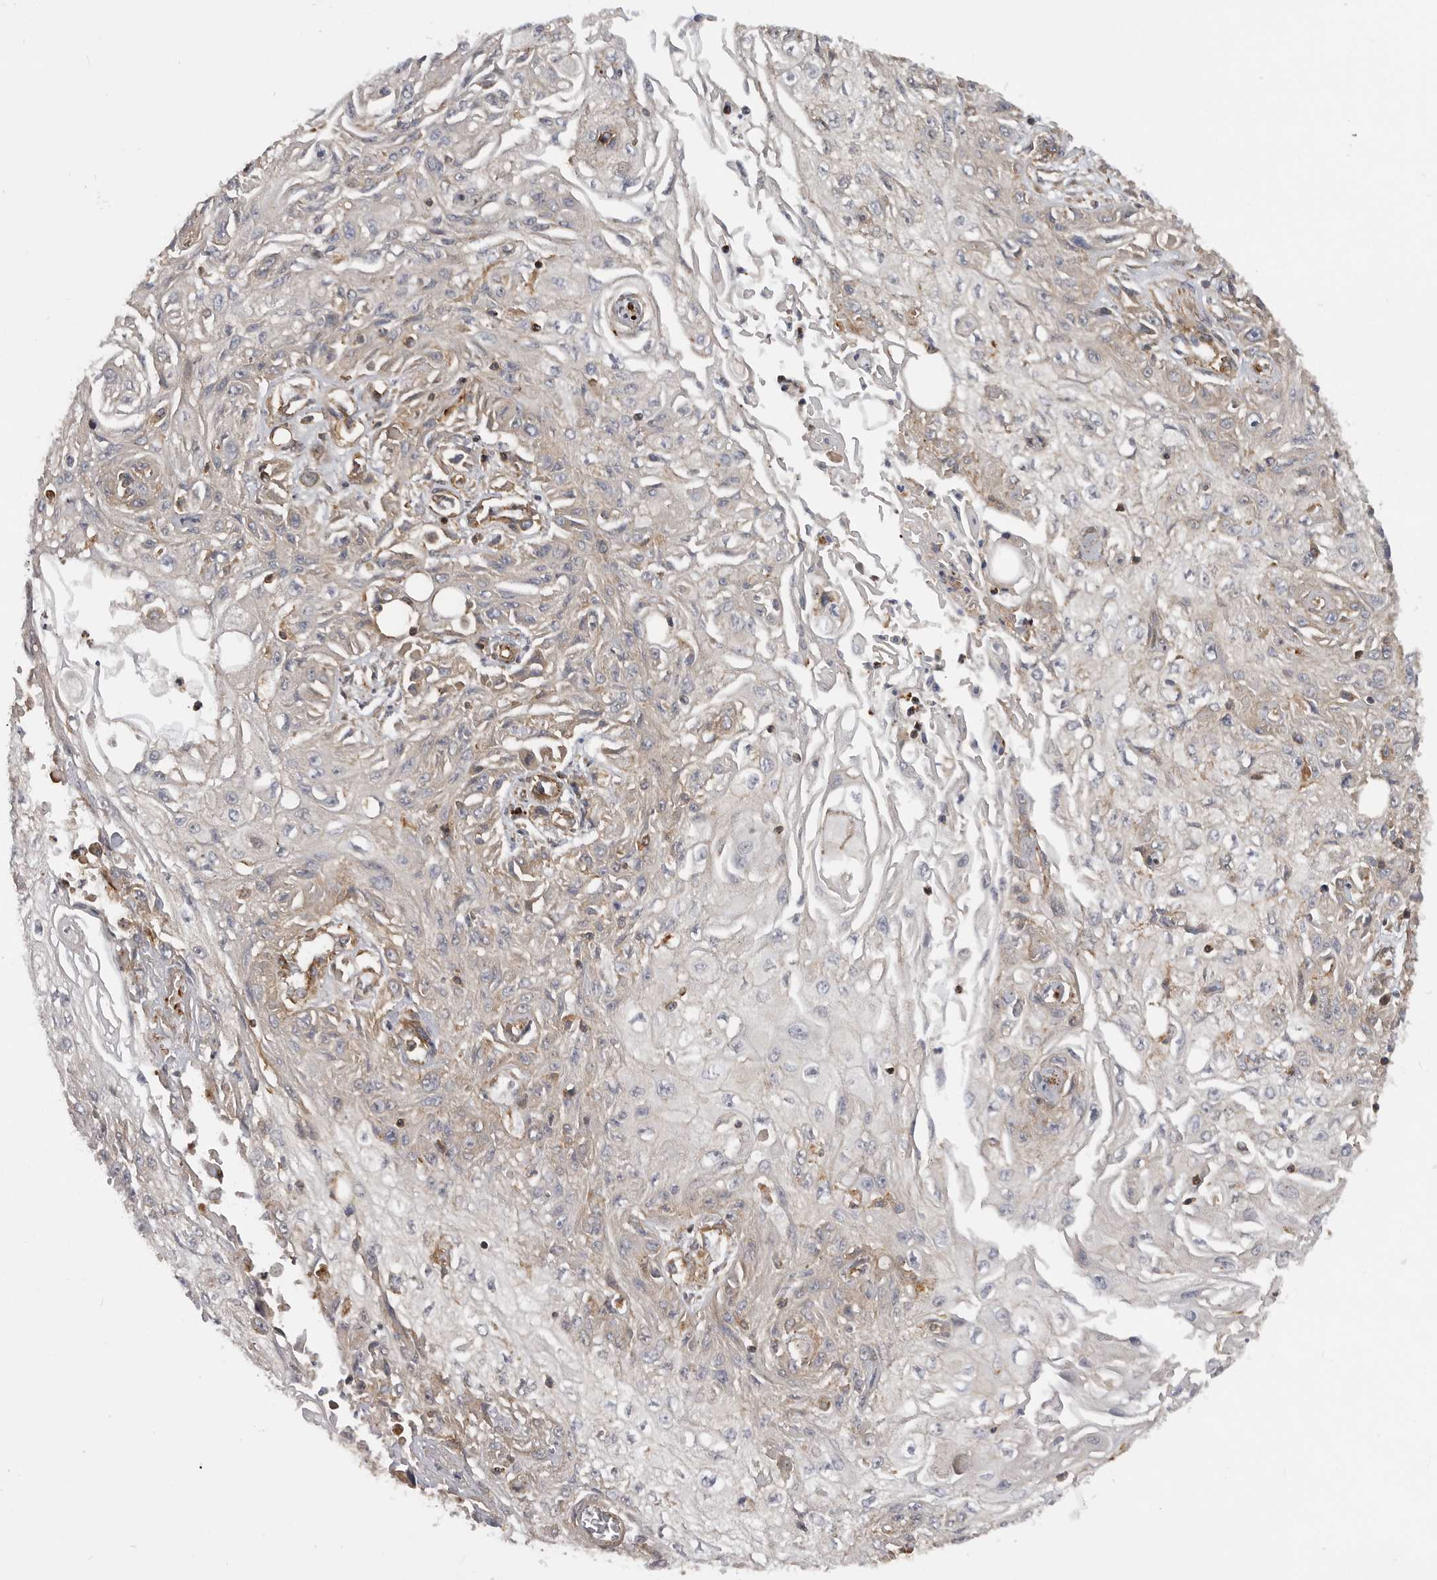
{"staining": {"intensity": "negative", "quantity": "none", "location": "none"}, "tissue": "skin cancer", "cell_type": "Tumor cells", "image_type": "cancer", "snomed": [{"axis": "morphology", "description": "Squamous cell carcinoma, NOS"}, {"axis": "morphology", "description": "Squamous cell carcinoma, metastatic, NOS"}, {"axis": "topography", "description": "Skin"}, {"axis": "topography", "description": "Lymph node"}], "caption": "This is an immunohistochemistry (IHC) image of human skin squamous cell carcinoma. There is no staining in tumor cells.", "gene": "TRIM56", "patient": {"sex": "male", "age": 75}}